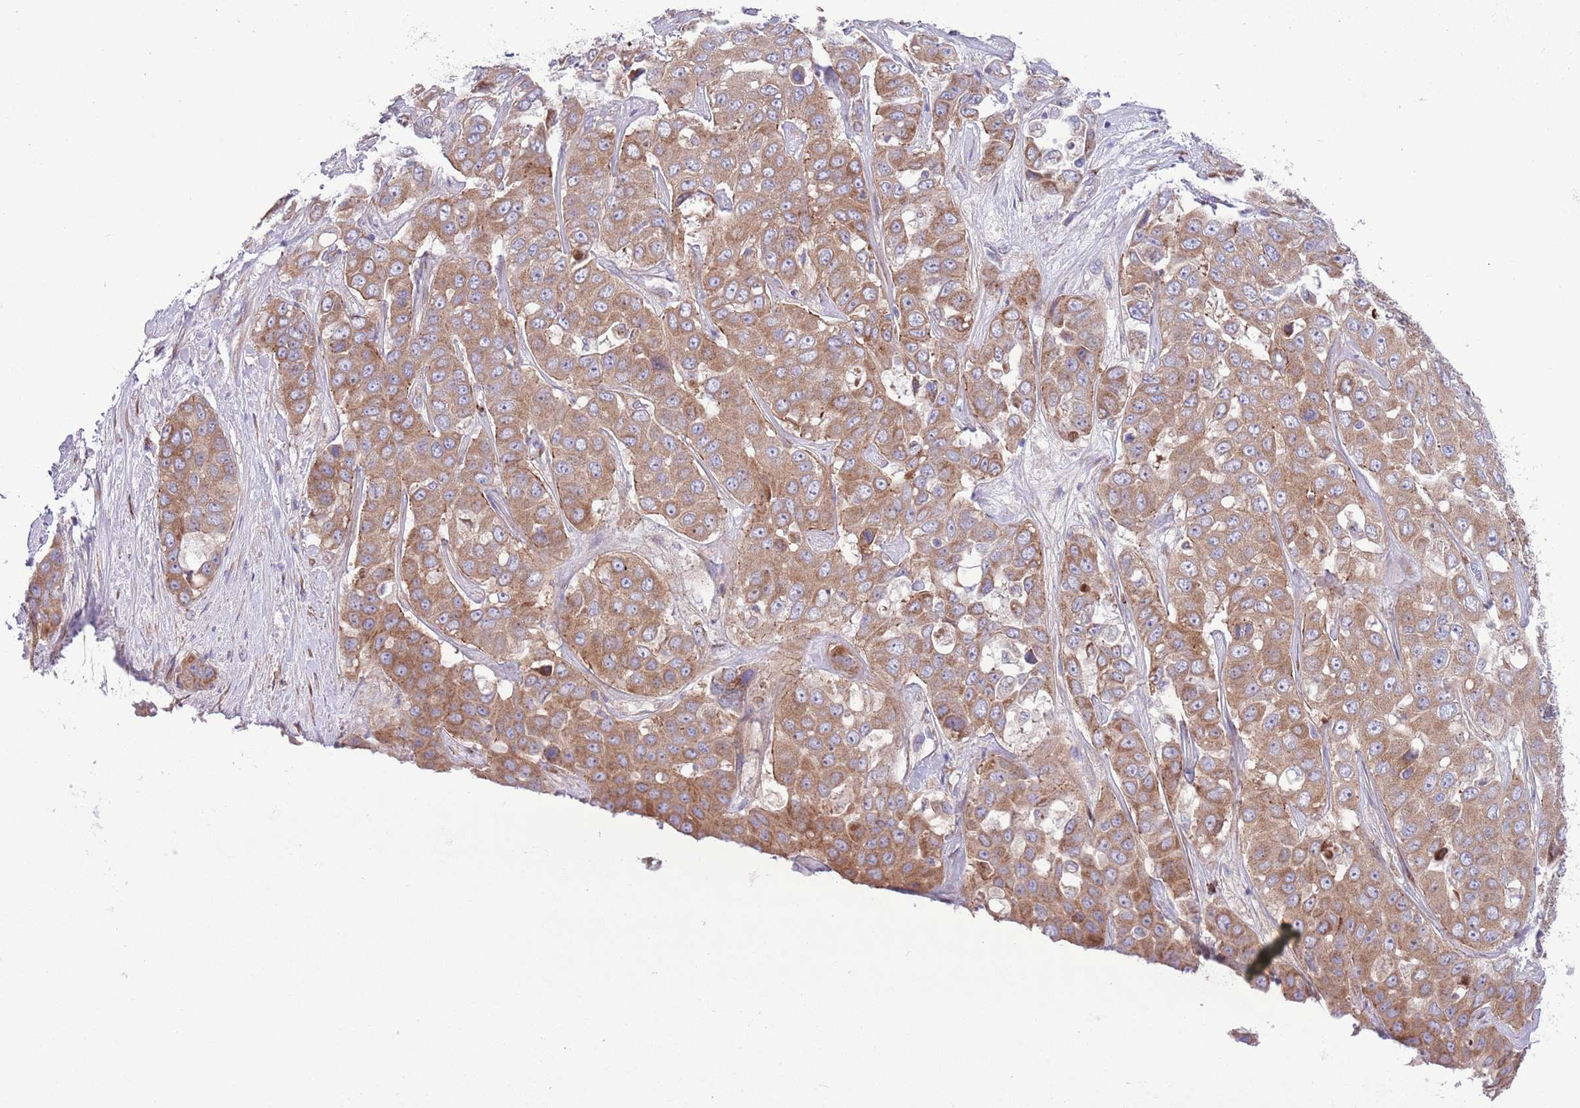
{"staining": {"intensity": "moderate", "quantity": ">75%", "location": "cytoplasmic/membranous"}, "tissue": "liver cancer", "cell_type": "Tumor cells", "image_type": "cancer", "snomed": [{"axis": "morphology", "description": "Cholangiocarcinoma"}, {"axis": "topography", "description": "Liver"}], "caption": "Moderate cytoplasmic/membranous expression is present in about >75% of tumor cells in cholangiocarcinoma (liver).", "gene": "TOMM5", "patient": {"sex": "female", "age": 52}}